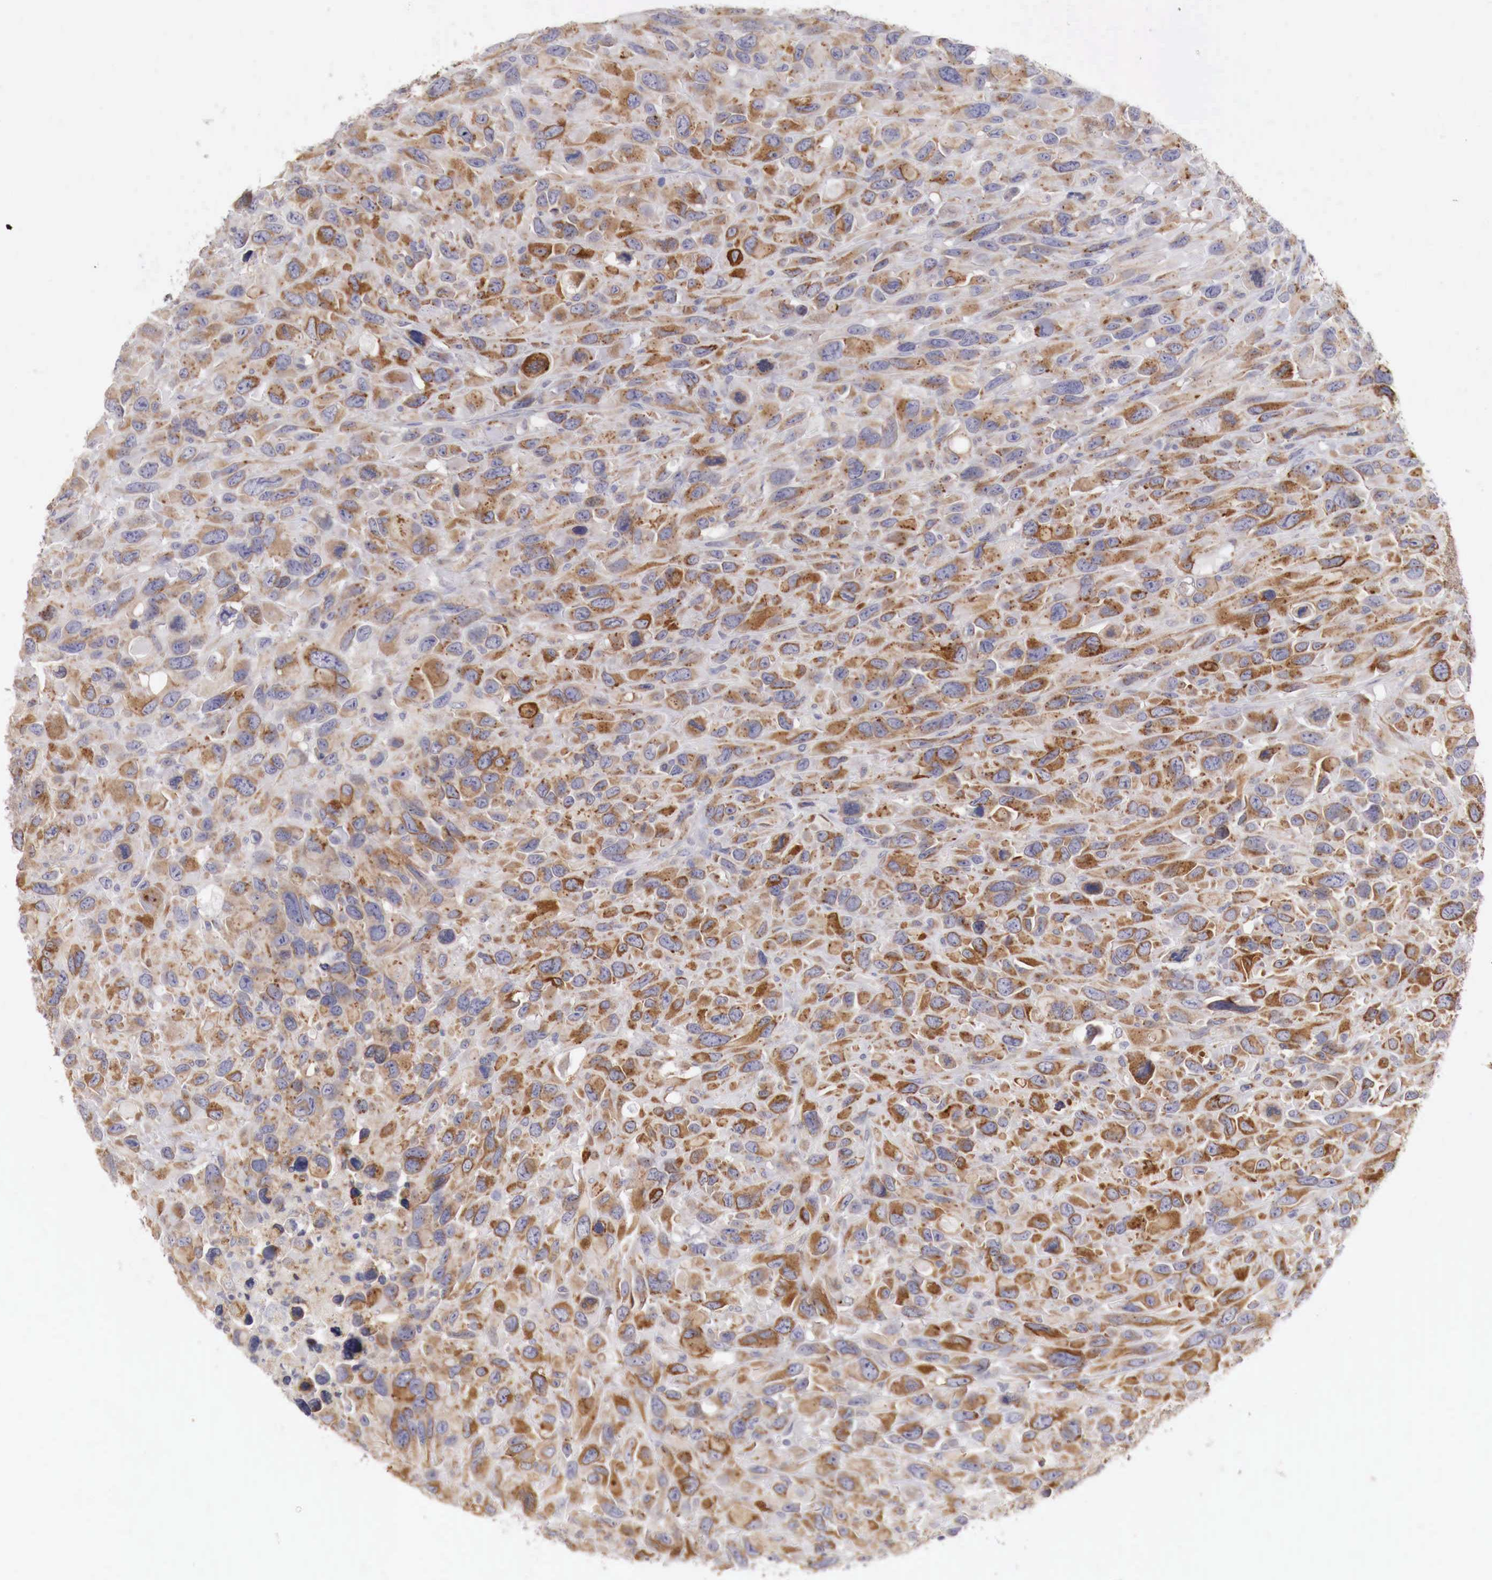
{"staining": {"intensity": "strong", "quantity": ">75%", "location": "cytoplasmic/membranous"}, "tissue": "renal cancer", "cell_type": "Tumor cells", "image_type": "cancer", "snomed": [{"axis": "morphology", "description": "Adenocarcinoma, NOS"}, {"axis": "topography", "description": "Kidney"}], "caption": "Renal cancer stained with a protein marker exhibits strong staining in tumor cells.", "gene": "NSDHL", "patient": {"sex": "male", "age": 79}}